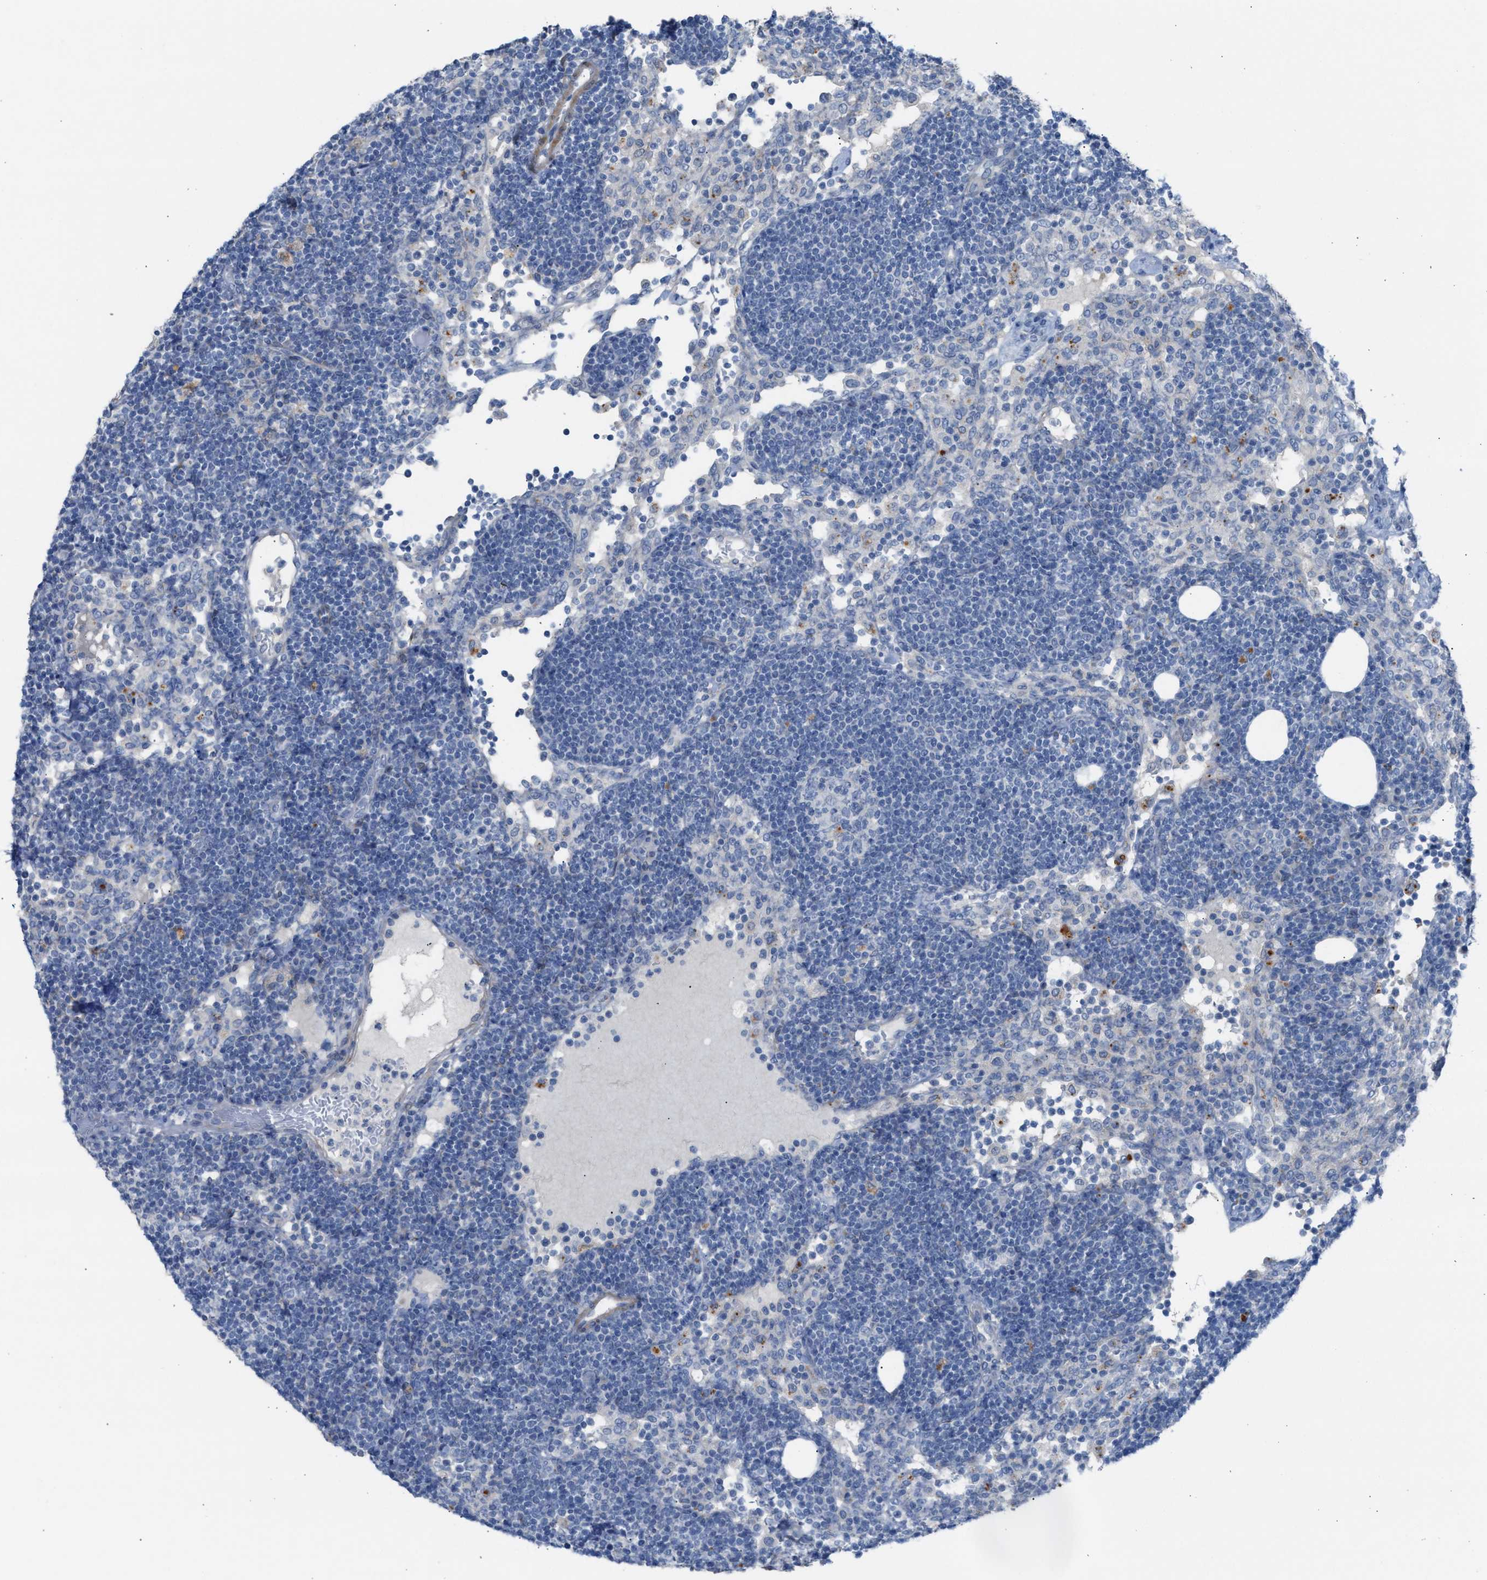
{"staining": {"intensity": "negative", "quantity": "none", "location": "none"}, "tissue": "lymph node", "cell_type": "Germinal center cells", "image_type": "normal", "snomed": [{"axis": "morphology", "description": "Normal tissue, NOS"}, {"axis": "morphology", "description": "Carcinoid, malignant, NOS"}, {"axis": "topography", "description": "Lymph node"}], "caption": "Normal lymph node was stained to show a protein in brown. There is no significant staining in germinal center cells.", "gene": "ASPA", "patient": {"sex": "male", "age": 47}}